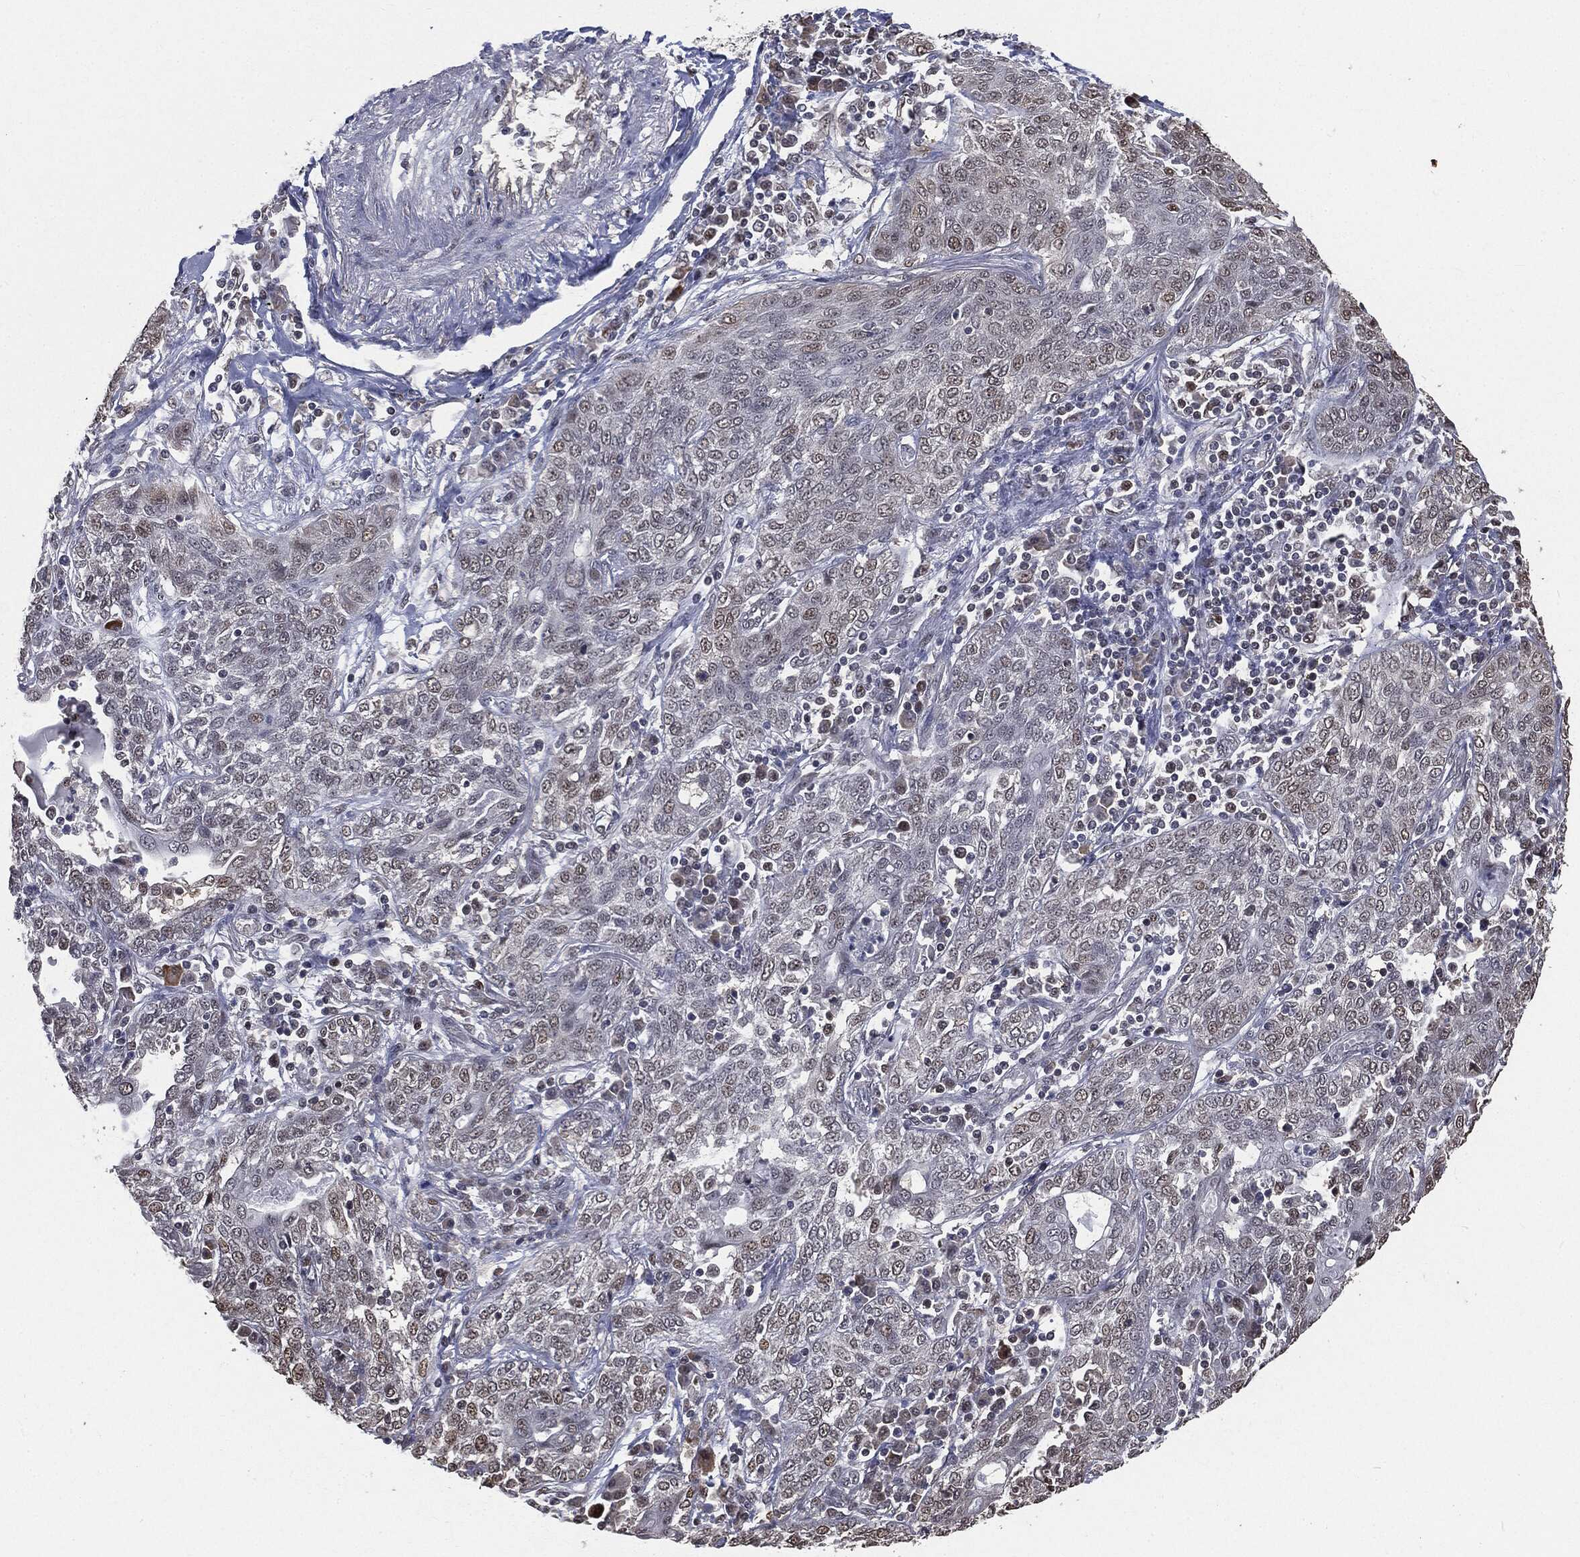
{"staining": {"intensity": "negative", "quantity": "none", "location": "none"}, "tissue": "lung cancer", "cell_type": "Tumor cells", "image_type": "cancer", "snomed": [{"axis": "morphology", "description": "Squamous cell carcinoma, NOS"}, {"axis": "topography", "description": "Lung"}], "caption": "This is a histopathology image of IHC staining of lung cancer (squamous cell carcinoma), which shows no expression in tumor cells.", "gene": "SHLD2", "patient": {"sex": "female", "age": 70}}